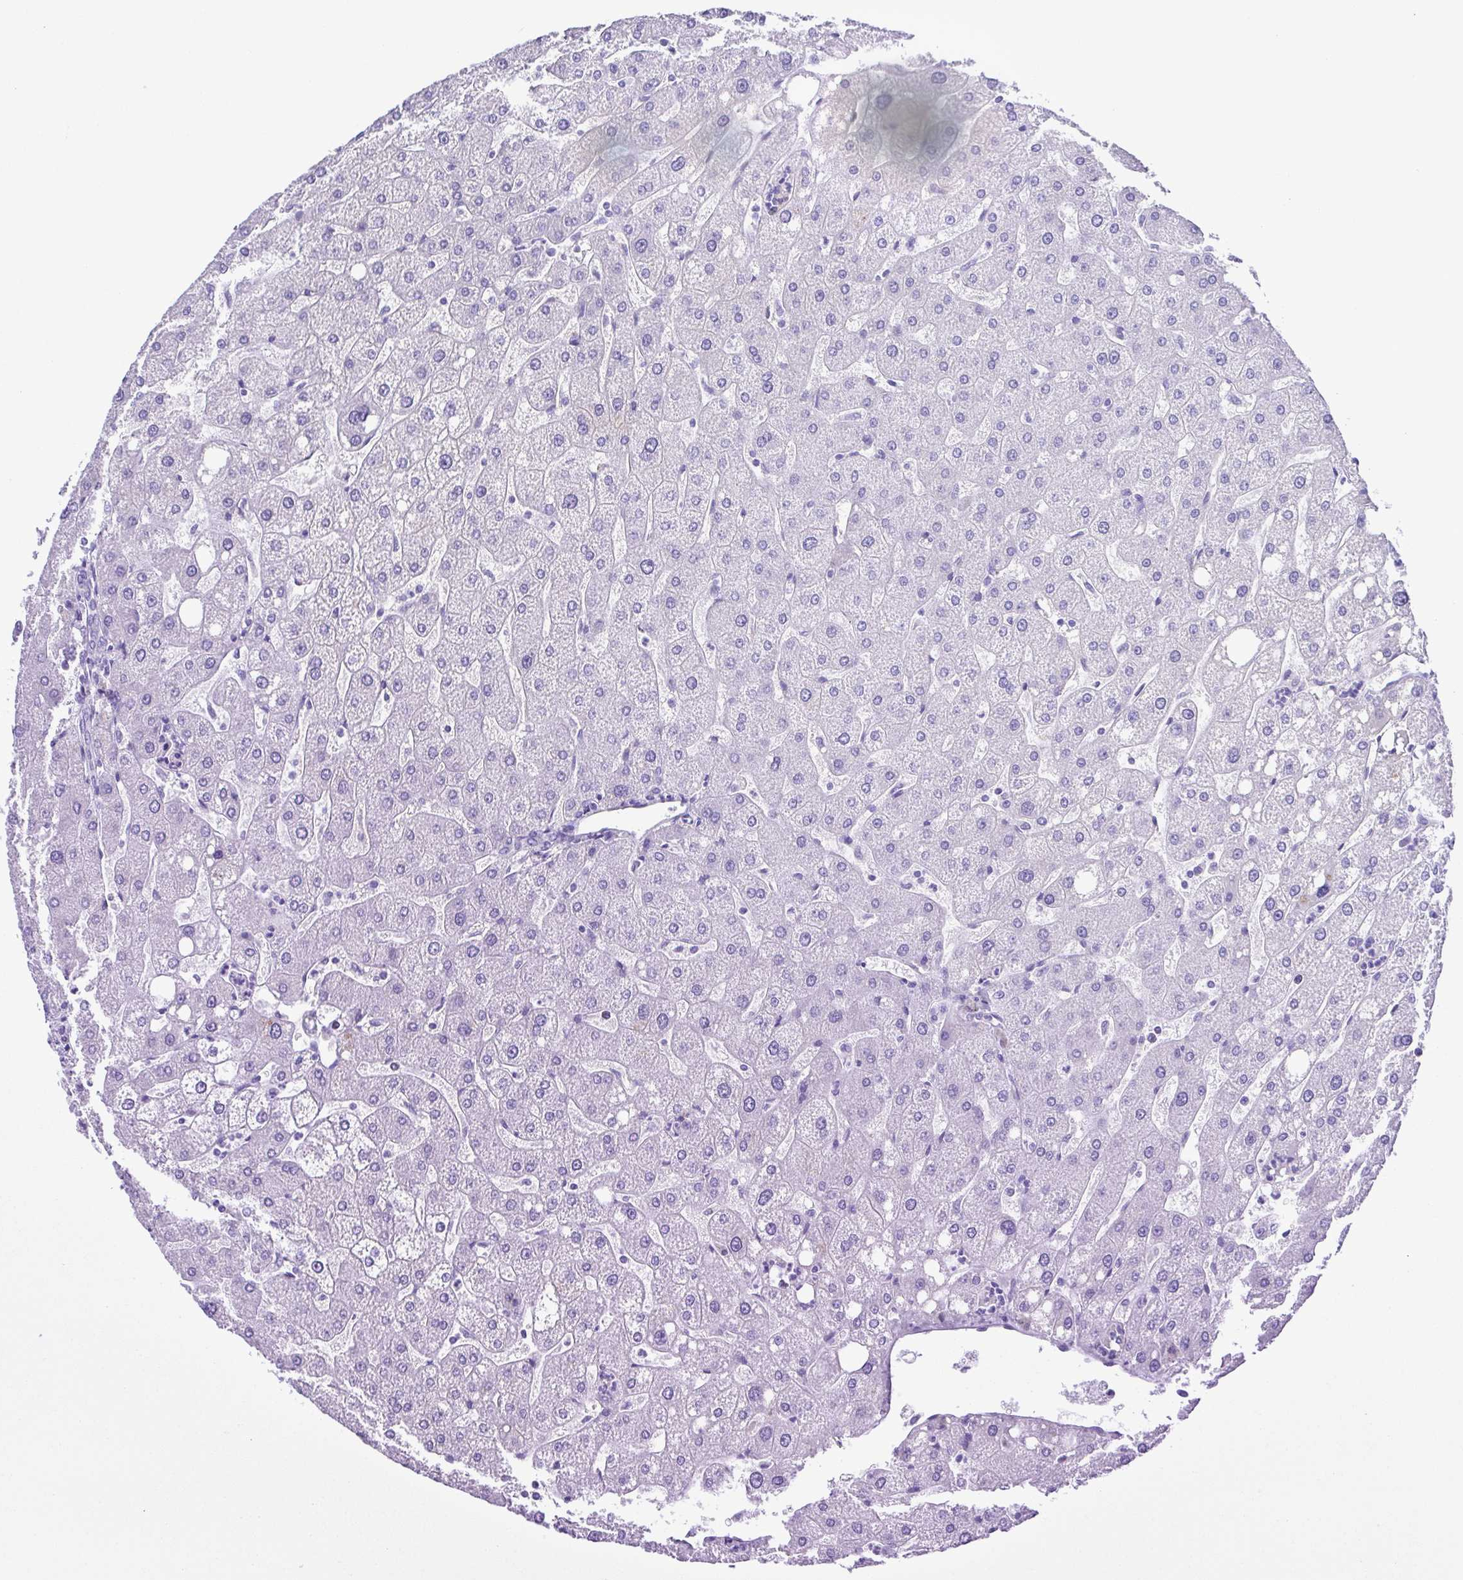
{"staining": {"intensity": "negative", "quantity": "none", "location": "none"}, "tissue": "liver", "cell_type": "Cholangiocytes", "image_type": "normal", "snomed": [{"axis": "morphology", "description": "Normal tissue, NOS"}, {"axis": "topography", "description": "Liver"}], "caption": "Immunohistochemical staining of normal human liver exhibits no significant expression in cholangiocytes. Nuclei are stained in blue.", "gene": "PAK3", "patient": {"sex": "male", "age": 67}}